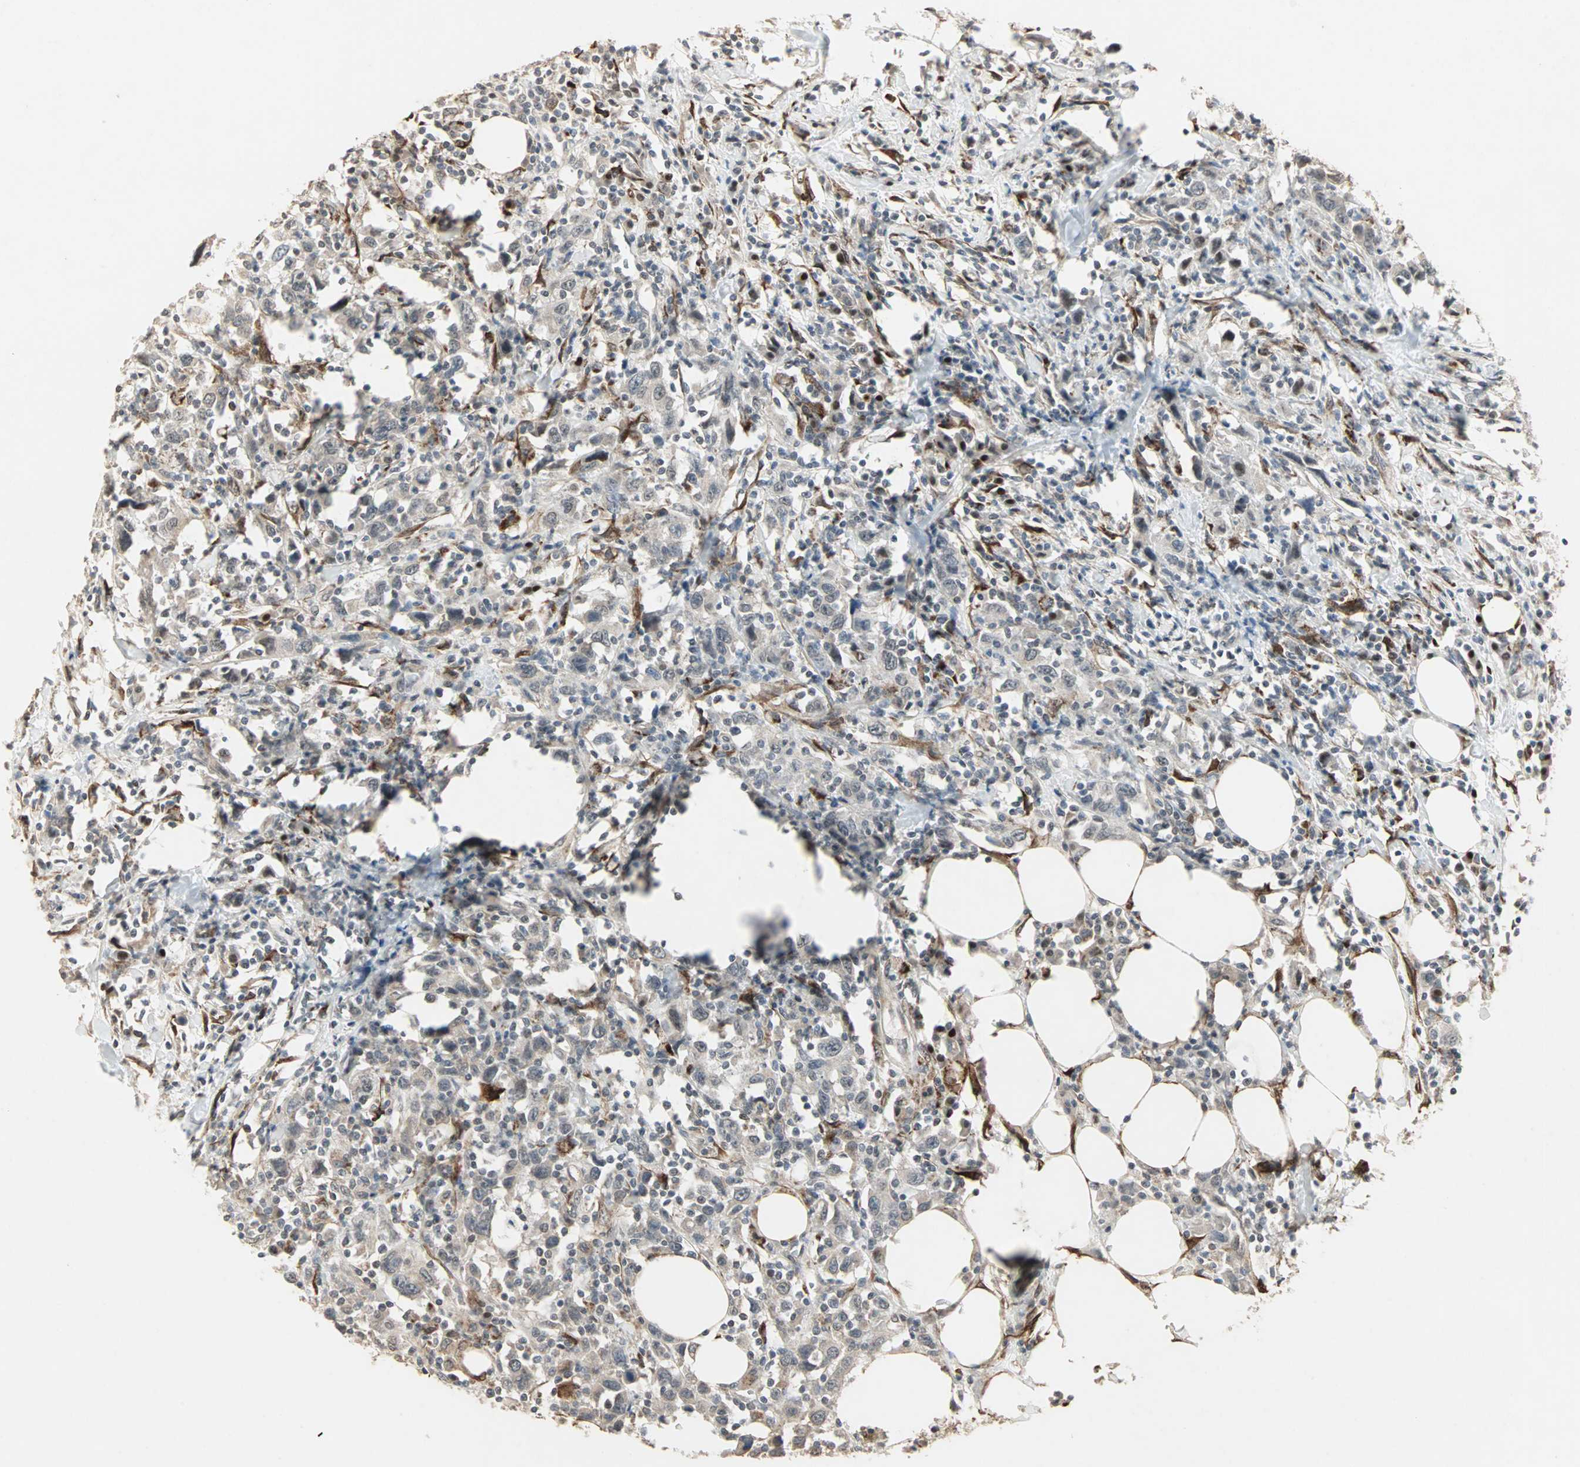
{"staining": {"intensity": "negative", "quantity": "none", "location": "none"}, "tissue": "urothelial cancer", "cell_type": "Tumor cells", "image_type": "cancer", "snomed": [{"axis": "morphology", "description": "Urothelial carcinoma, High grade"}, {"axis": "topography", "description": "Urinary bladder"}], "caption": "High-grade urothelial carcinoma was stained to show a protein in brown. There is no significant staining in tumor cells.", "gene": "TRPV4", "patient": {"sex": "male", "age": 61}}